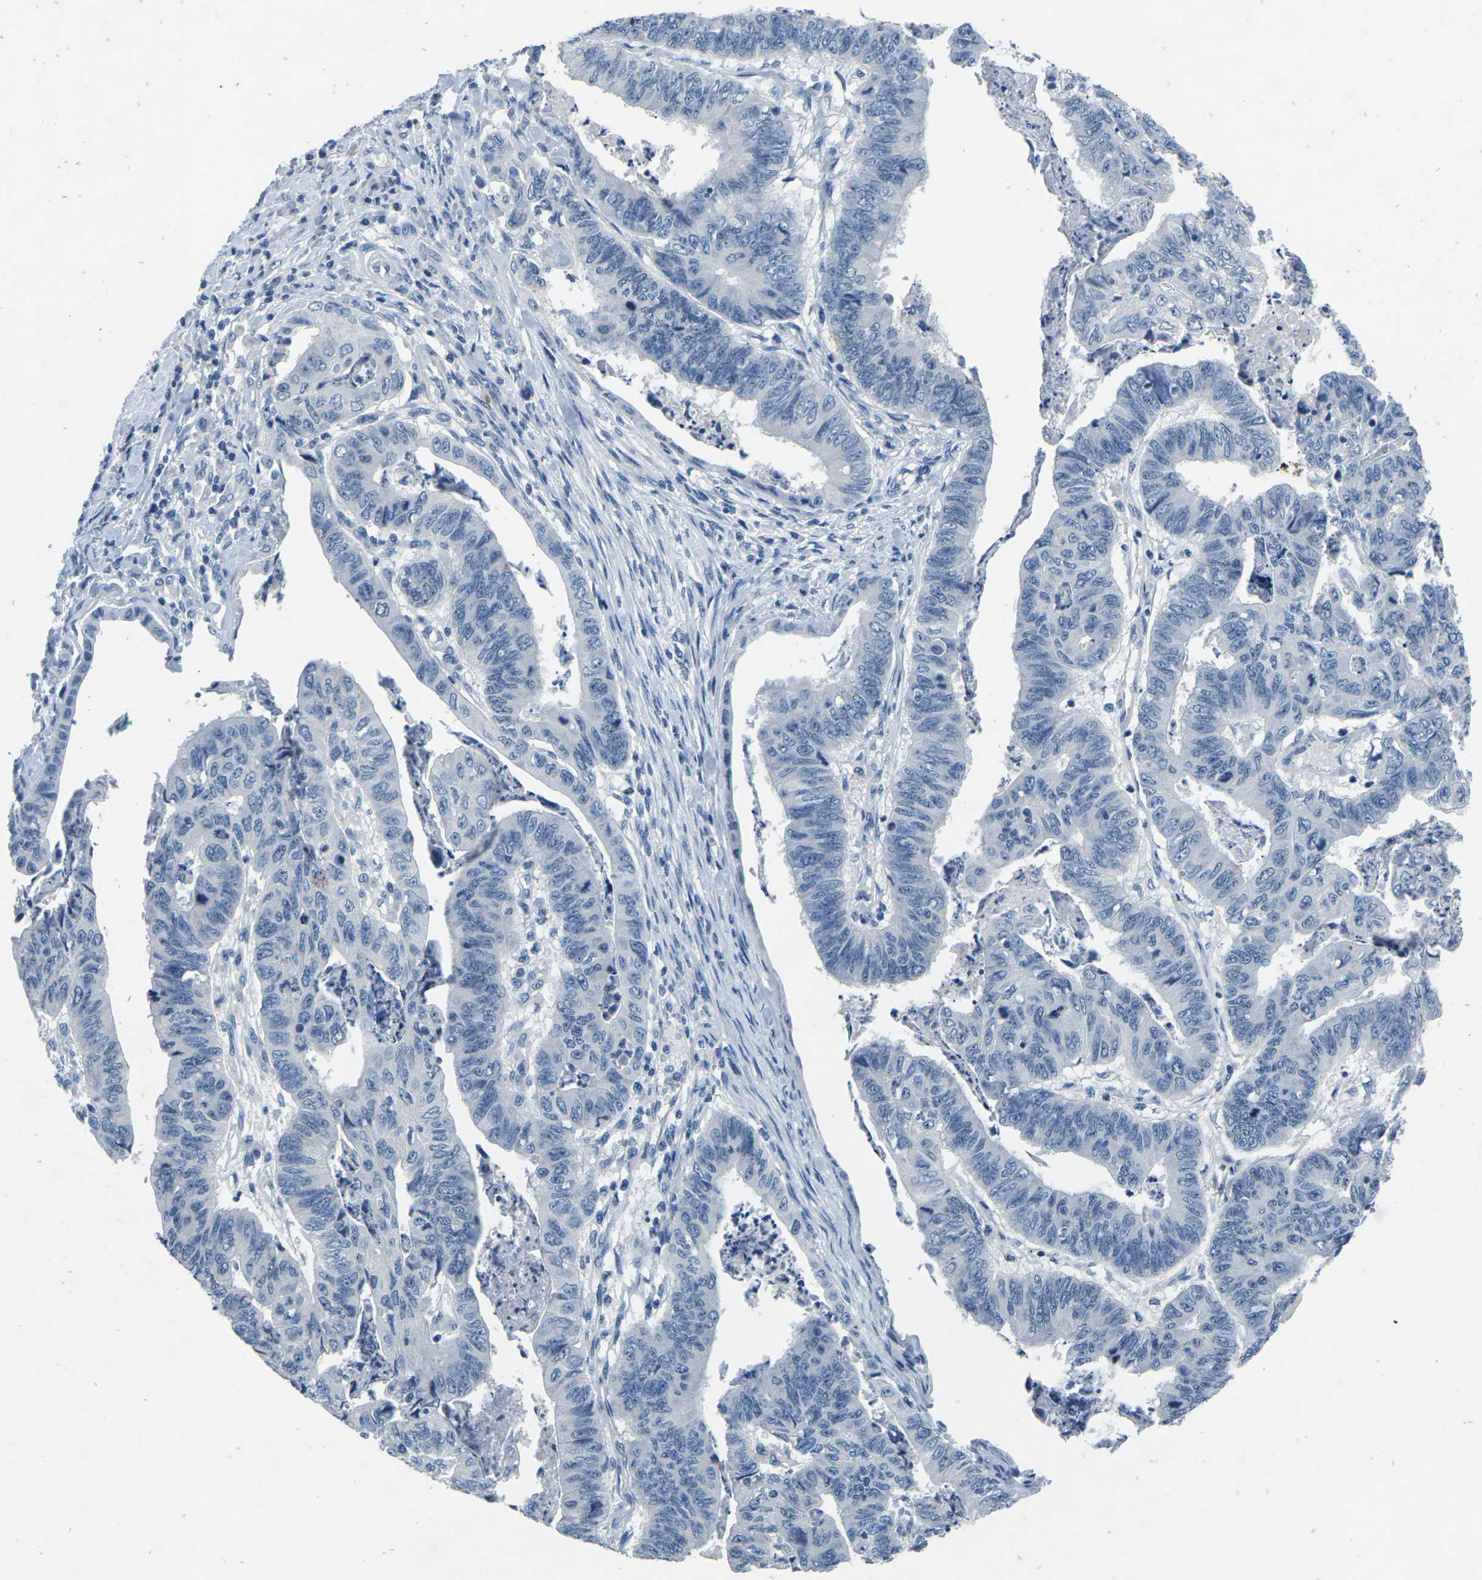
{"staining": {"intensity": "negative", "quantity": "none", "location": "none"}, "tissue": "stomach cancer", "cell_type": "Tumor cells", "image_type": "cancer", "snomed": [{"axis": "morphology", "description": "Adenocarcinoma, NOS"}, {"axis": "topography", "description": "Stomach, lower"}], "caption": "High power microscopy micrograph of an immunohistochemistry (IHC) micrograph of adenocarcinoma (stomach), revealing no significant positivity in tumor cells. The staining is performed using DAB (3,3'-diaminobenzidine) brown chromogen with nuclei counter-stained in using hematoxylin.", "gene": "UMOD", "patient": {"sex": "male", "age": 77}}